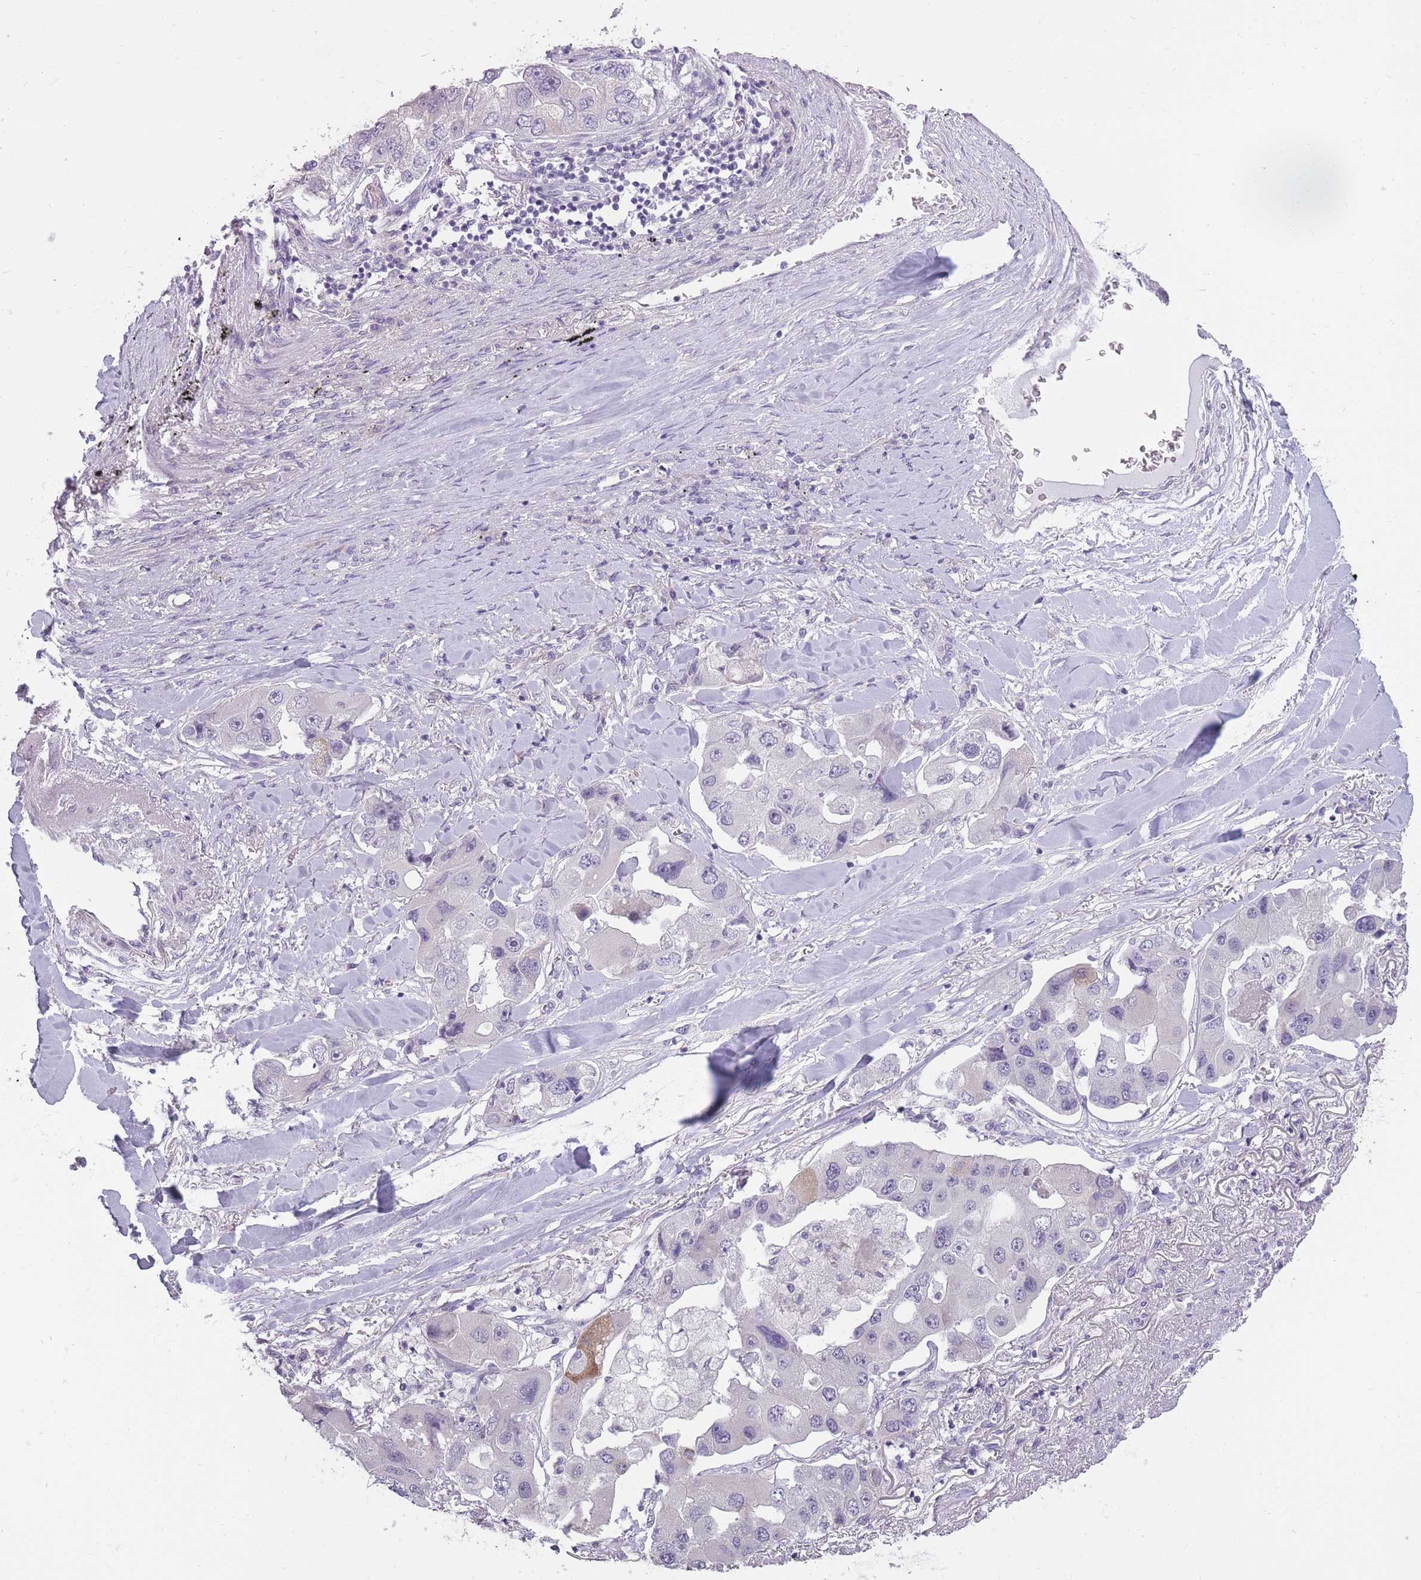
{"staining": {"intensity": "weak", "quantity": "<25%", "location": "cytoplasmic/membranous"}, "tissue": "lung cancer", "cell_type": "Tumor cells", "image_type": "cancer", "snomed": [{"axis": "morphology", "description": "Adenocarcinoma, NOS"}, {"axis": "topography", "description": "Lung"}], "caption": "High magnification brightfield microscopy of lung cancer stained with DAB (brown) and counterstained with hematoxylin (blue): tumor cells show no significant staining. (DAB IHC, high magnification).", "gene": "ZBTB24", "patient": {"sex": "female", "age": 54}}